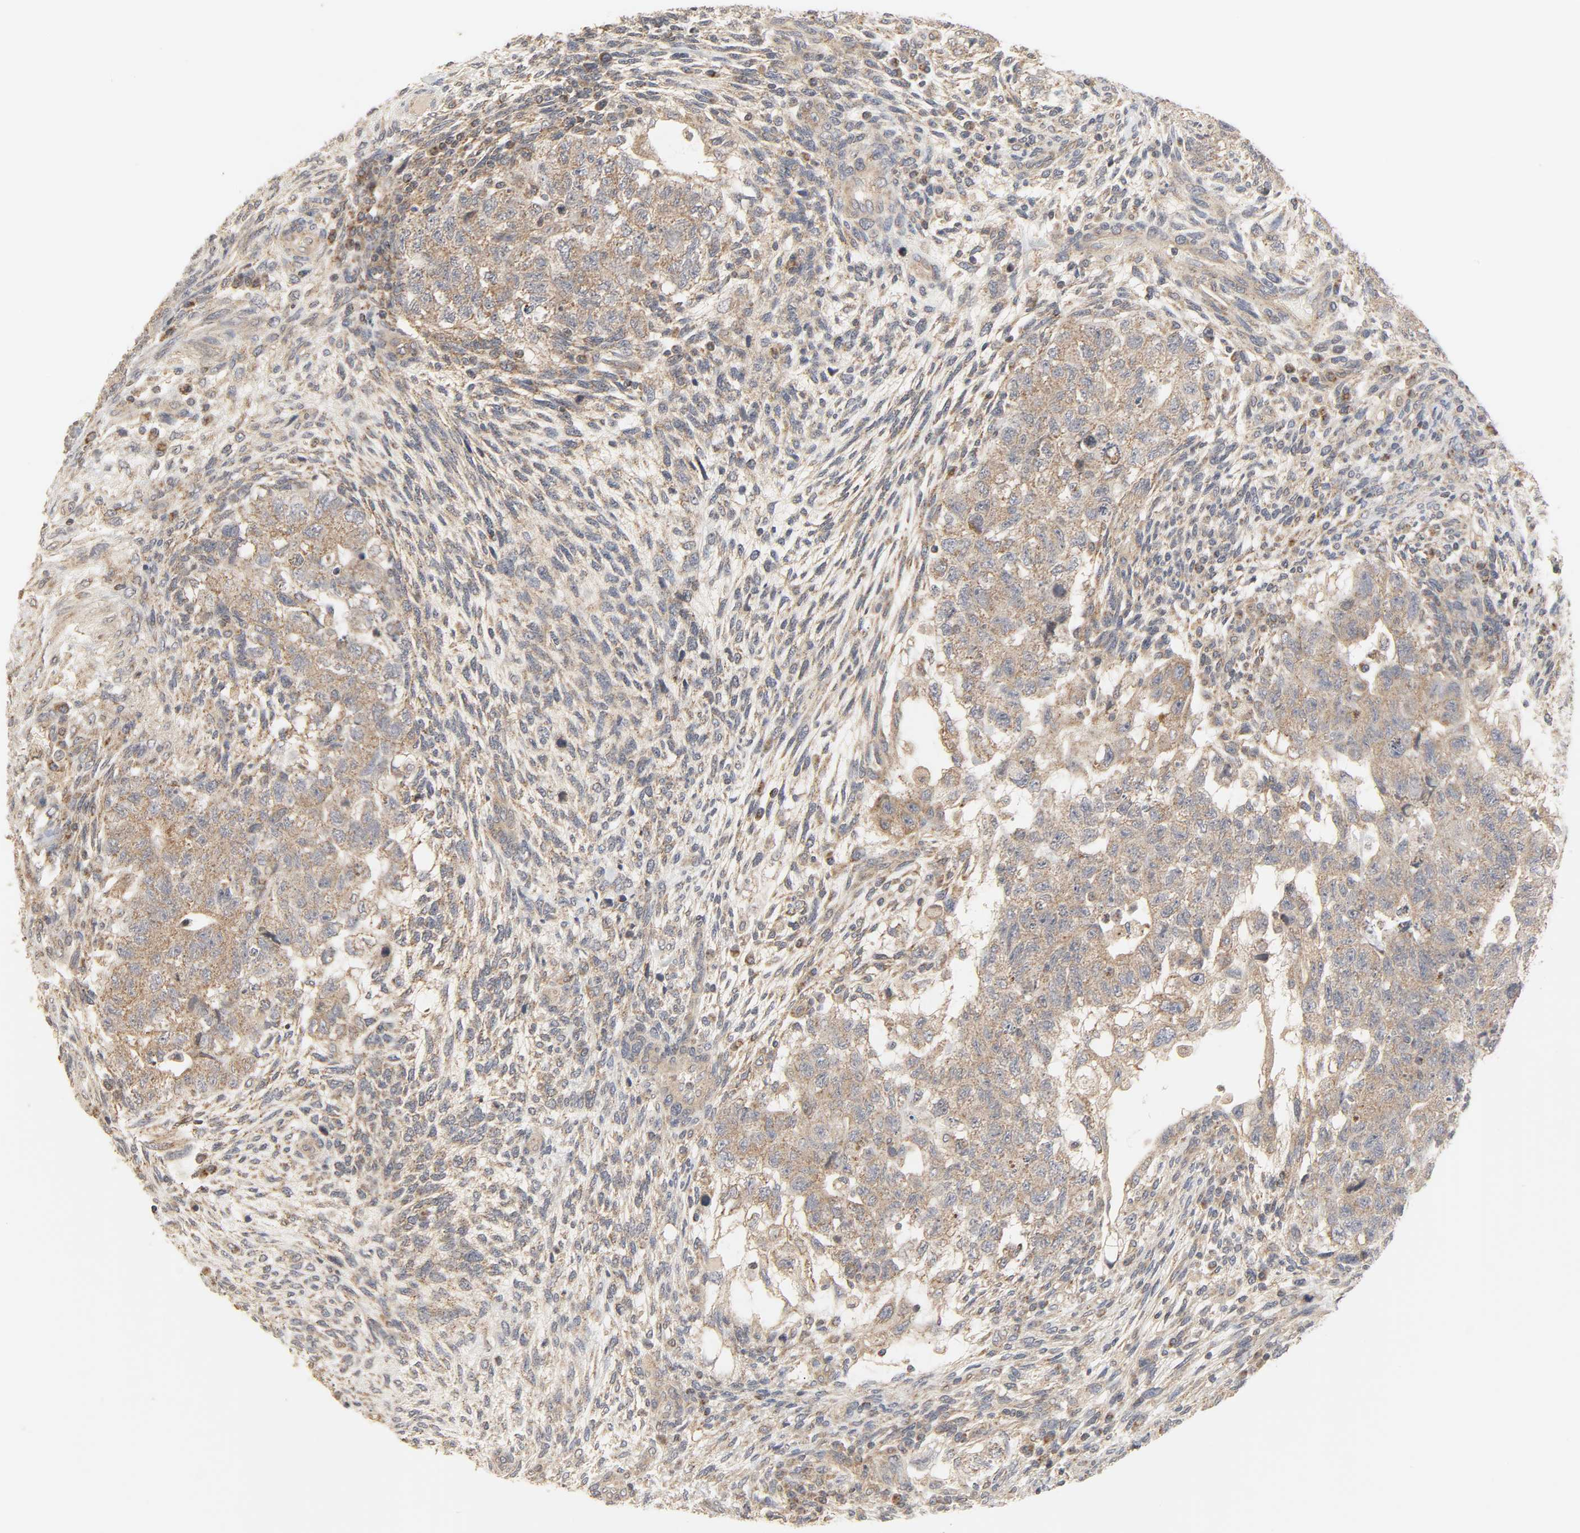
{"staining": {"intensity": "moderate", "quantity": ">75%", "location": "cytoplasmic/membranous"}, "tissue": "testis cancer", "cell_type": "Tumor cells", "image_type": "cancer", "snomed": [{"axis": "morphology", "description": "Normal tissue, NOS"}, {"axis": "morphology", "description": "Carcinoma, Embryonal, NOS"}, {"axis": "topography", "description": "Testis"}], "caption": "This photomicrograph shows embryonal carcinoma (testis) stained with immunohistochemistry (IHC) to label a protein in brown. The cytoplasmic/membranous of tumor cells show moderate positivity for the protein. Nuclei are counter-stained blue.", "gene": "CLEC4E", "patient": {"sex": "male", "age": 36}}